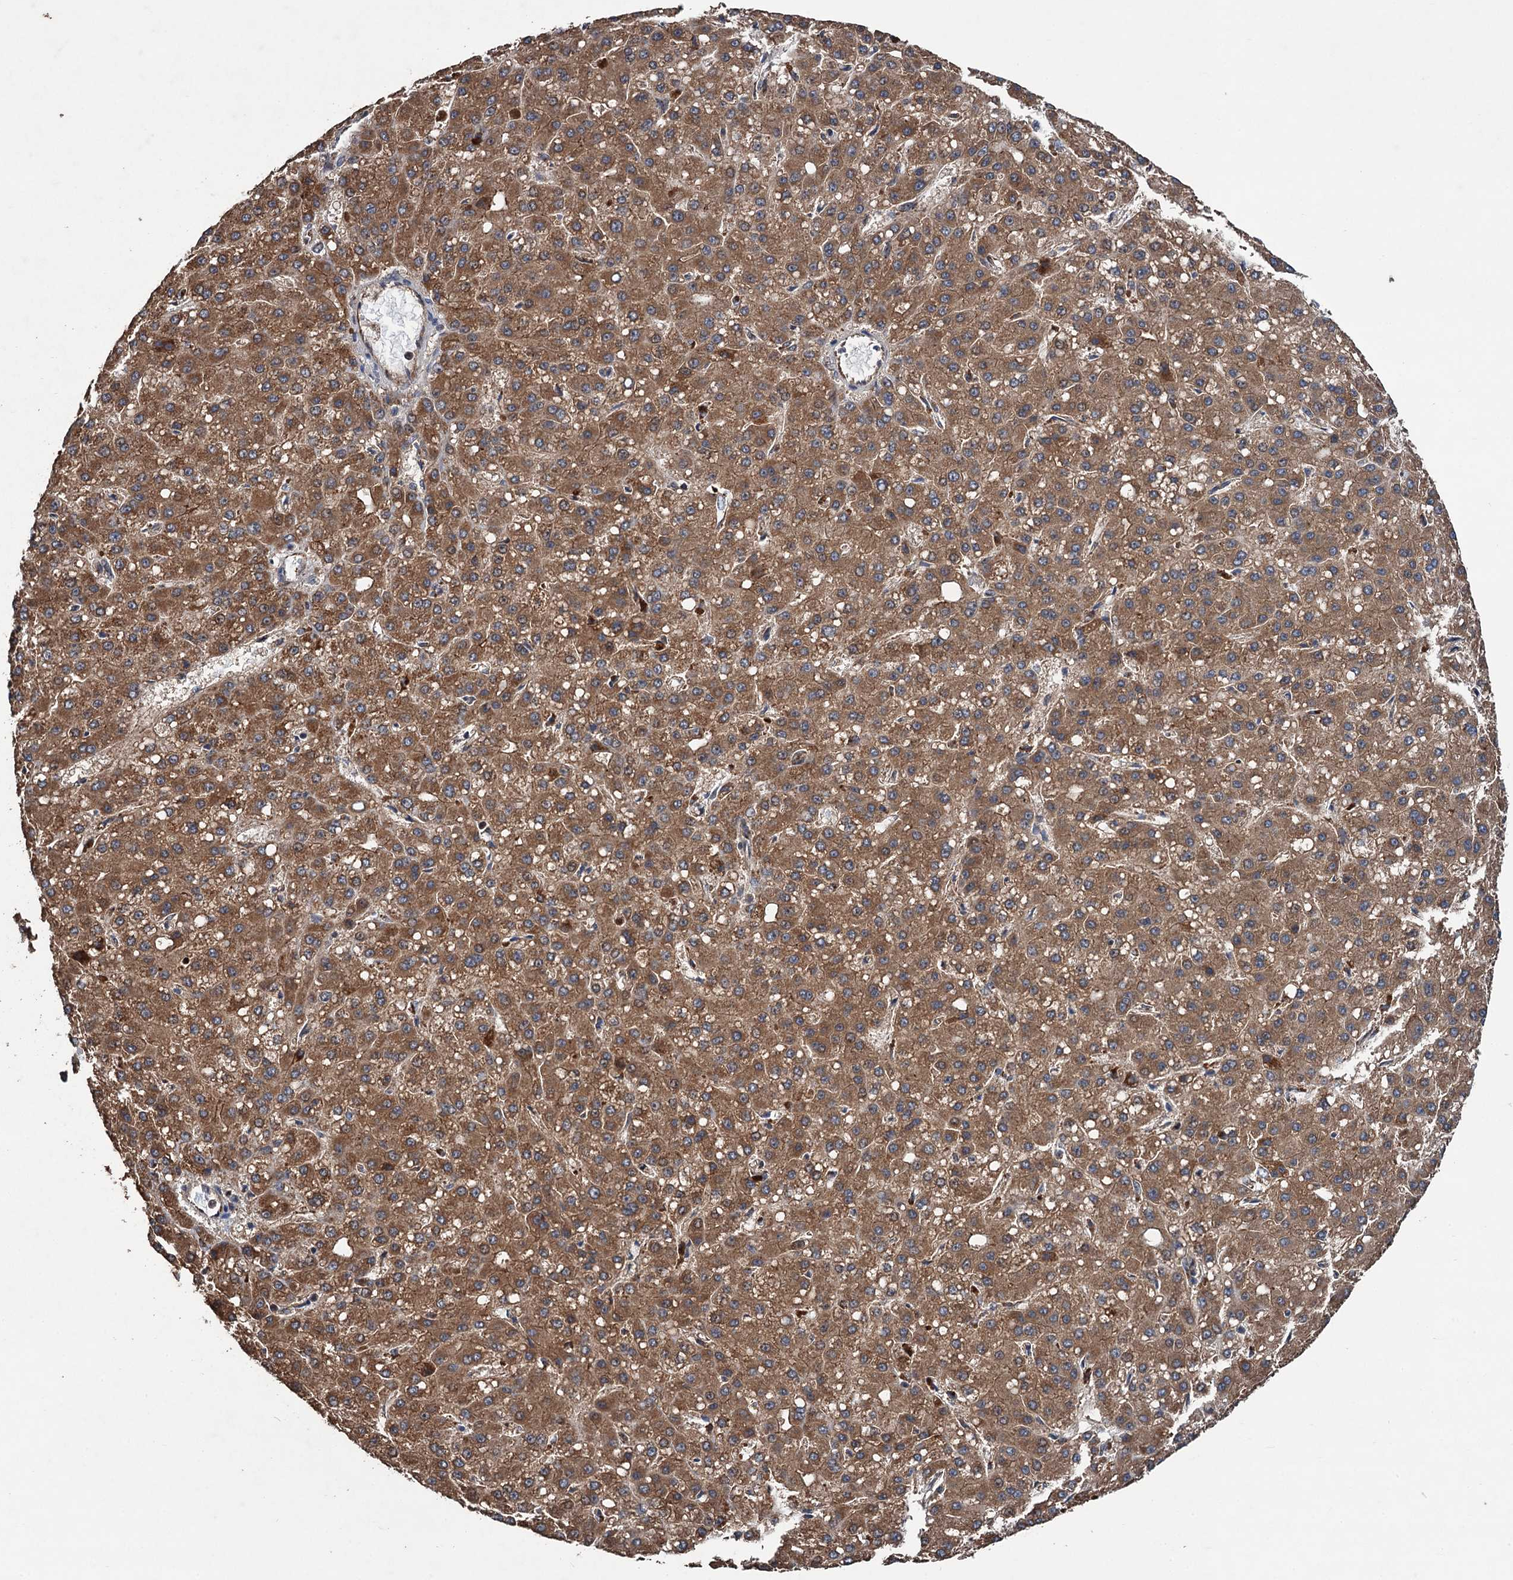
{"staining": {"intensity": "moderate", "quantity": ">75%", "location": "cytoplasmic/membranous"}, "tissue": "liver cancer", "cell_type": "Tumor cells", "image_type": "cancer", "snomed": [{"axis": "morphology", "description": "Carcinoma, Hepatocellular, NOS"}, {"axis": "topography", "description": "Liver"}], "caption": "The immunohistochemical stain labels moderate cytoplasmic/membranous expression in tumor cells of hepatocellular carcinoma (liver) tissue. (DAB = brown stain, brightfield microscopy at high magnification).", "gene": "DGLUCY", "patient": {"sex": "male", "age": 67}}